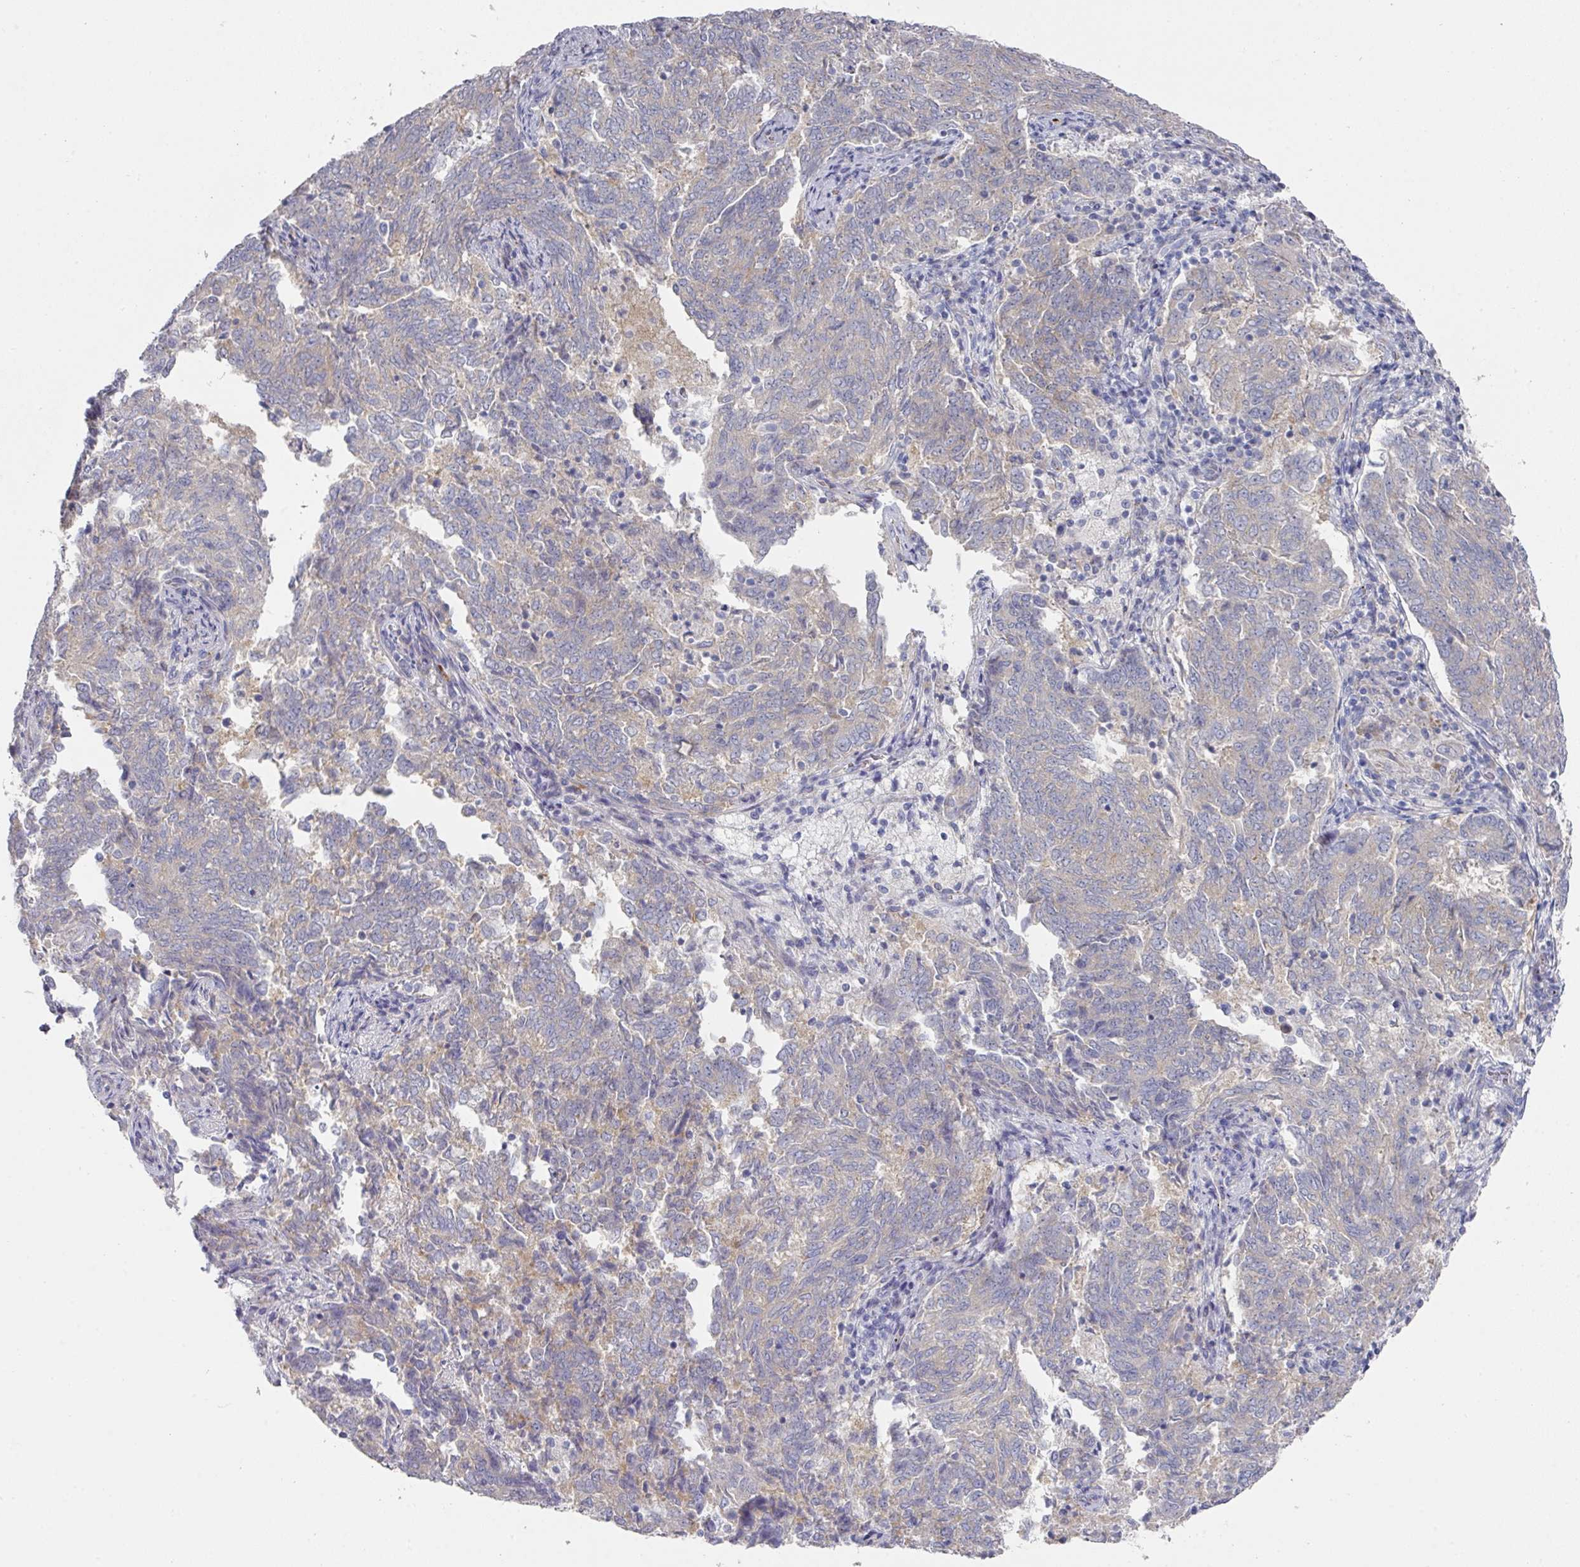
{"staining": {"intensity": "weak", "quantity": "25%-75%", "location": "cytoplasmic/membranous"}, "tissue": "endometrial cancer", "cell_type": "Tumor cells", "image_type": "cancer", "snomed": [{"axis": "morphology", "description": "Adenocarcinoma, NOS"}, {"axis": "topography", "description": "Endometrium"}], "caption": "Immunohistochemical staining of human endometrial cancer (adenocarcinoma) displays low levels of weak cytoplasmic/membranous protein staining in about 25%-75% of tumor cells. (DAB (3,3'-diaminobenzidine) IHC with brightfield microscopy, high magnification).", "gene": "NT5C1A", "patient": {"sex": "female", "age": 80}}